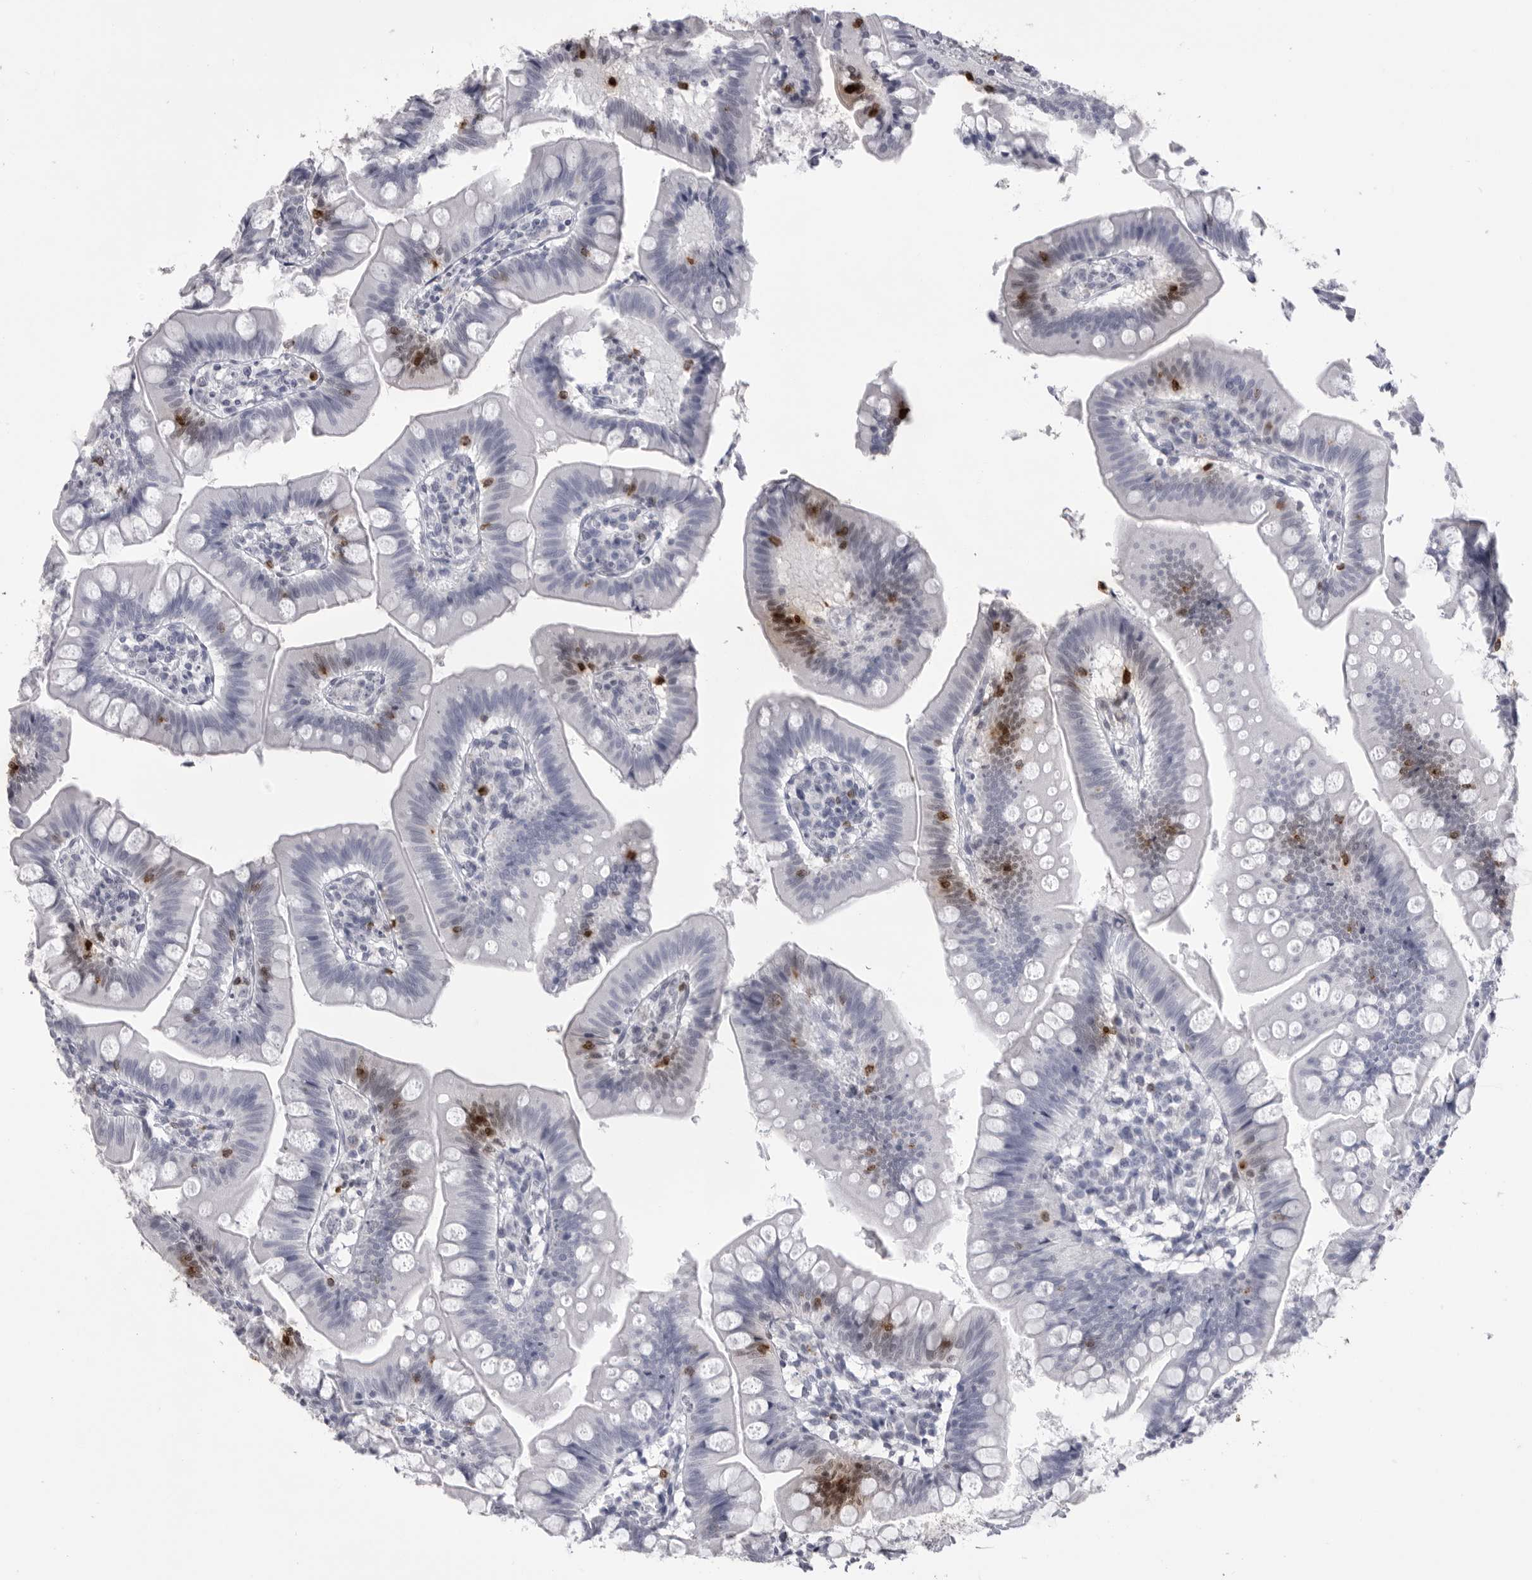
{"staining": {"intensity": "negative", "quantity": "none", "location": "none"}, "tissue": "small intestine", "cell_type": "Glandular cells", "image_type": "normal", "snomed": [{"axis": "morphology", "description": "Normal tissue, NOS"}, {"axis": "topography", "description": "Small intestine"}], "caption": "This photomicrograph is of benign small intestine stained with IHC to label a protein in brown with the nuclei are counter-stained blue. There is no staining in glandular cells.", "gene": "GNLY", "patient": {"sex": "male", "age": 7}}